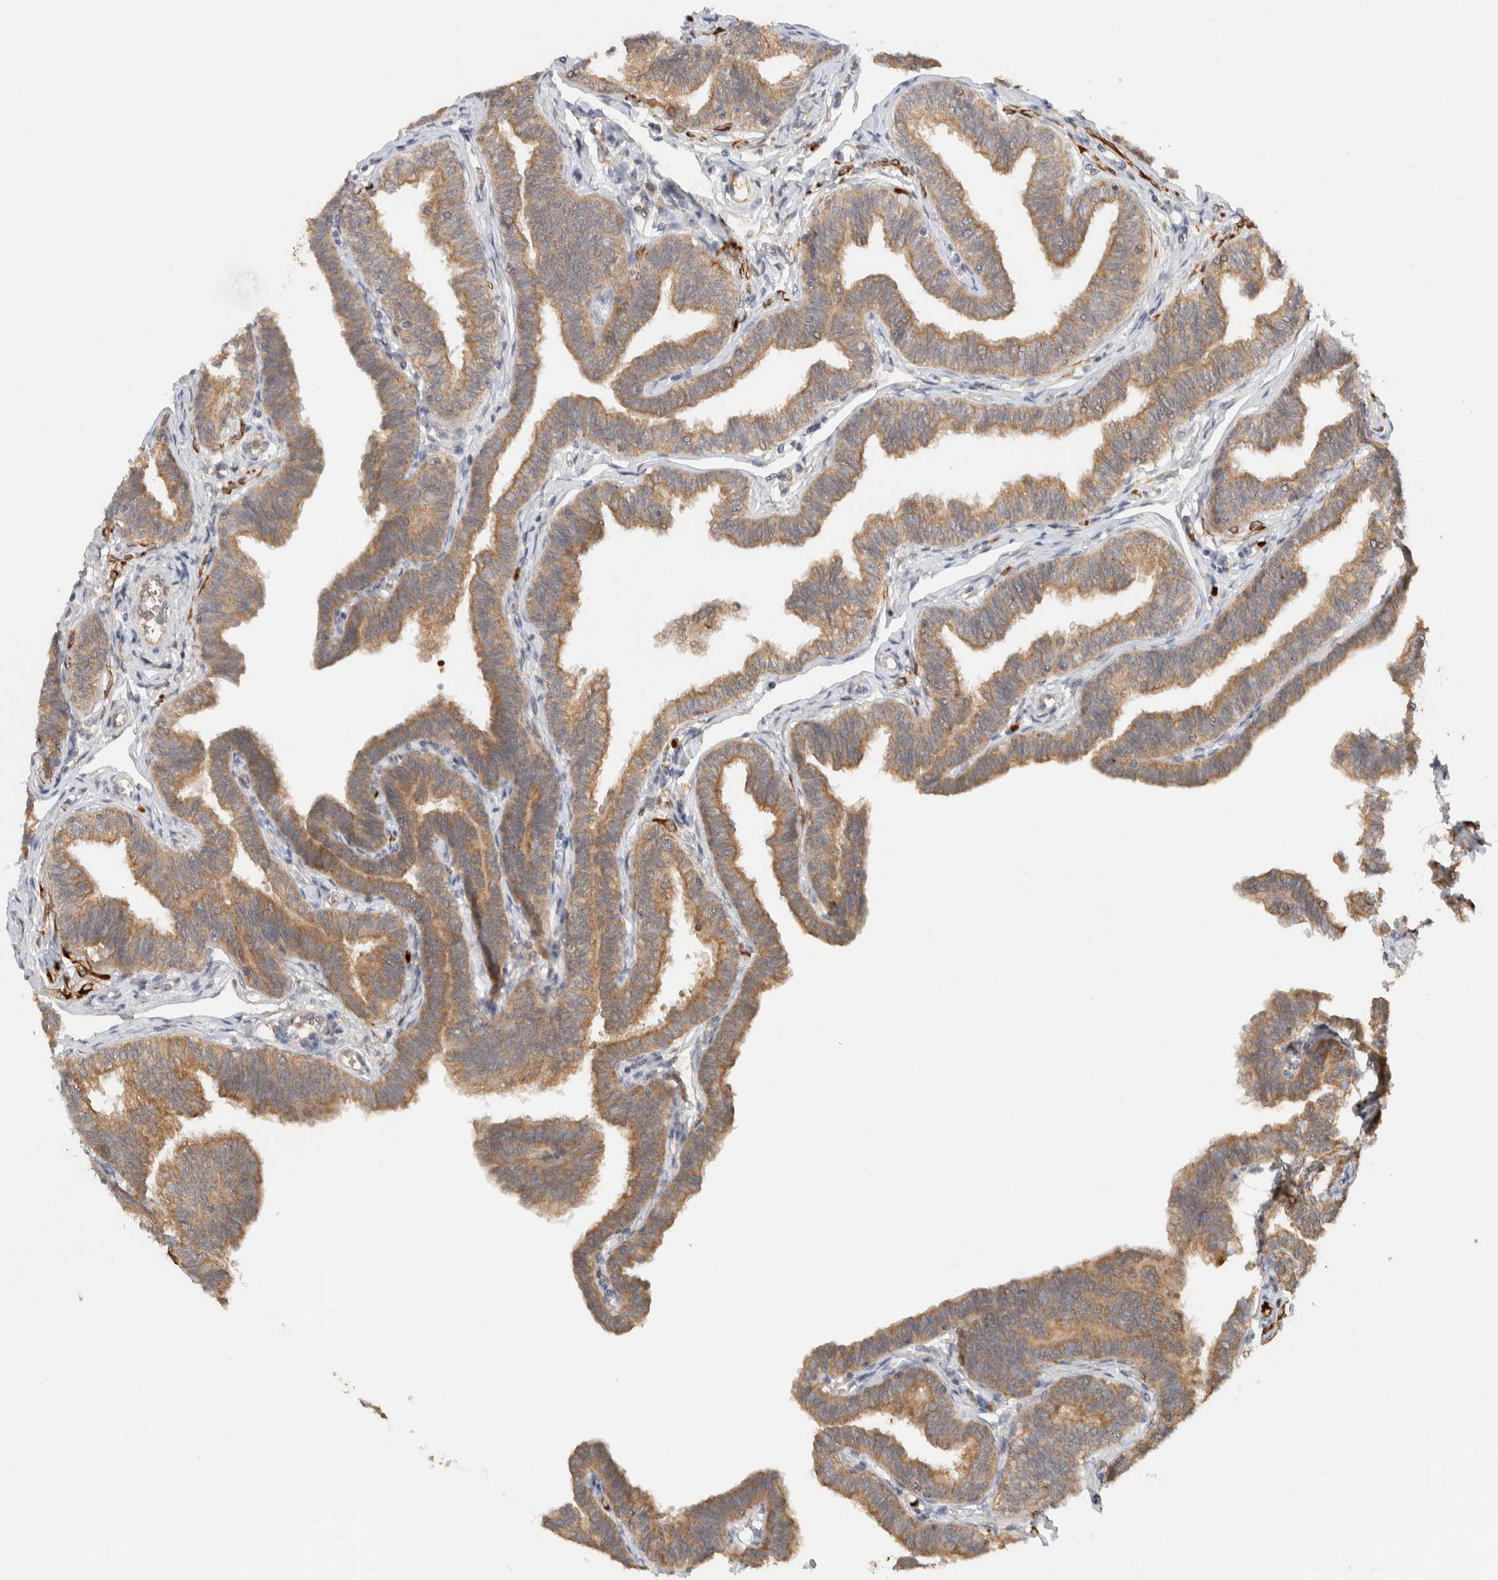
{"staining": {"intensity": "moderate", "quantity": ">75%", "location": "cytoplasmic/membranous"}, "tissue": "fallopian tube", "cell_type": "Glandular cells", "image_type": "normal", "snomed": [{"axis": "morphology", "description": "Normal tissue, NOS"}, {"axis": "topography", "description": "Fallopian tube"}, {"axis": "topography", "description": "Ovary"}], "caption": "Fallopian tube stained with IHC exhibits moderate cytoplasmic/membranous staining in about >75% of glandular cells.", "gene": "TTI2", "patient": {"sex": "female", "age": 23}}